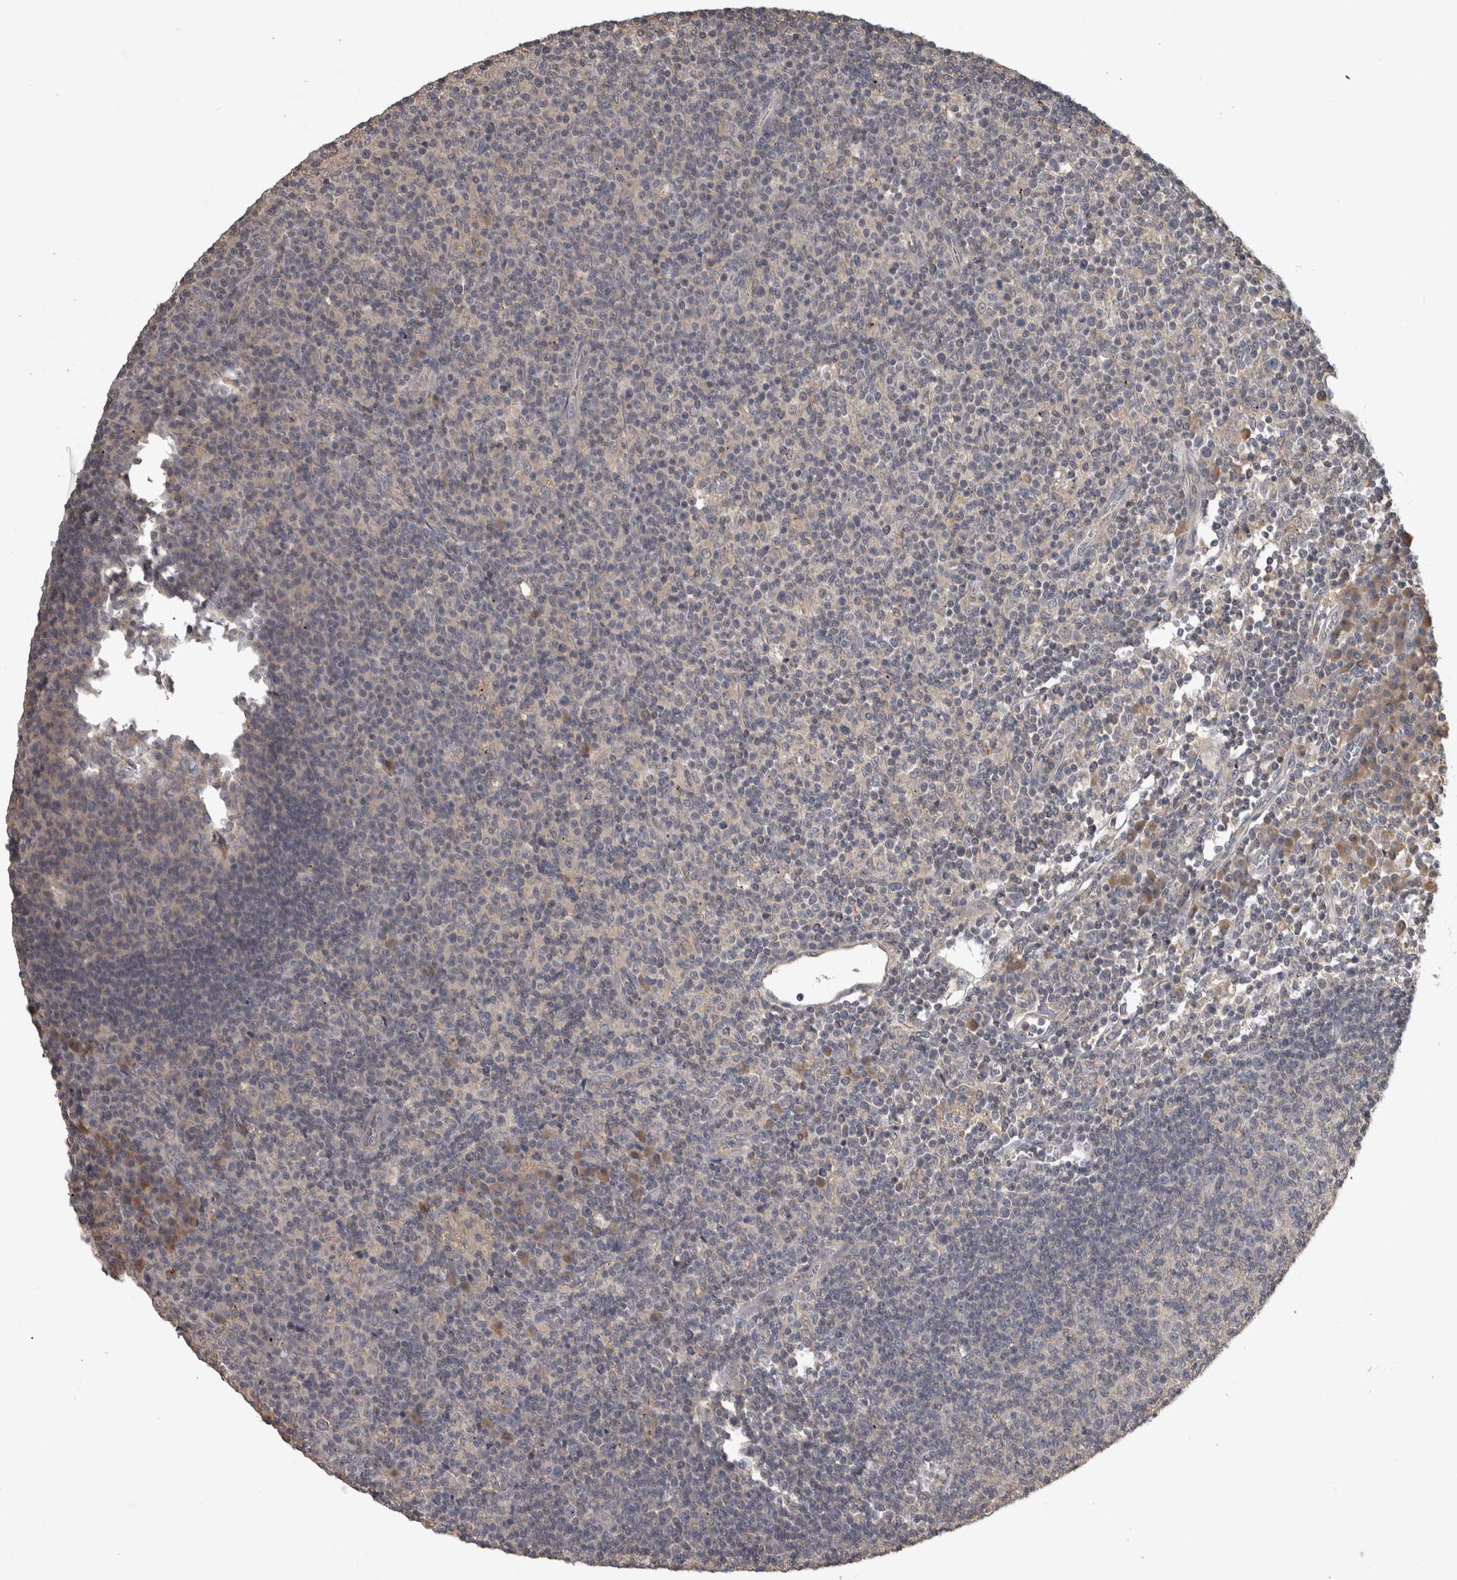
{"staining": {"intensity": "negative", "quantity": "none", "location": "none"}, "tissue": "lymph node", "cell_type": "Germinal center cells", "image_type": "normal", "snomed": [{"axis": "morphology", "description": "Normal tissue, NOS"}, {"axis": "morphology", "description": "Inflammation, NOS"}, {"axis": "topography", "description": "Lymph node"}], "caption": "DAB (3,3'-diaminobenzidine) immunohistochemical staining of unremarkable lymph node displays no significant expression in germinal center cells.", "gene": "EIF3H", "patient": {"sex": "male", "age": 55}}